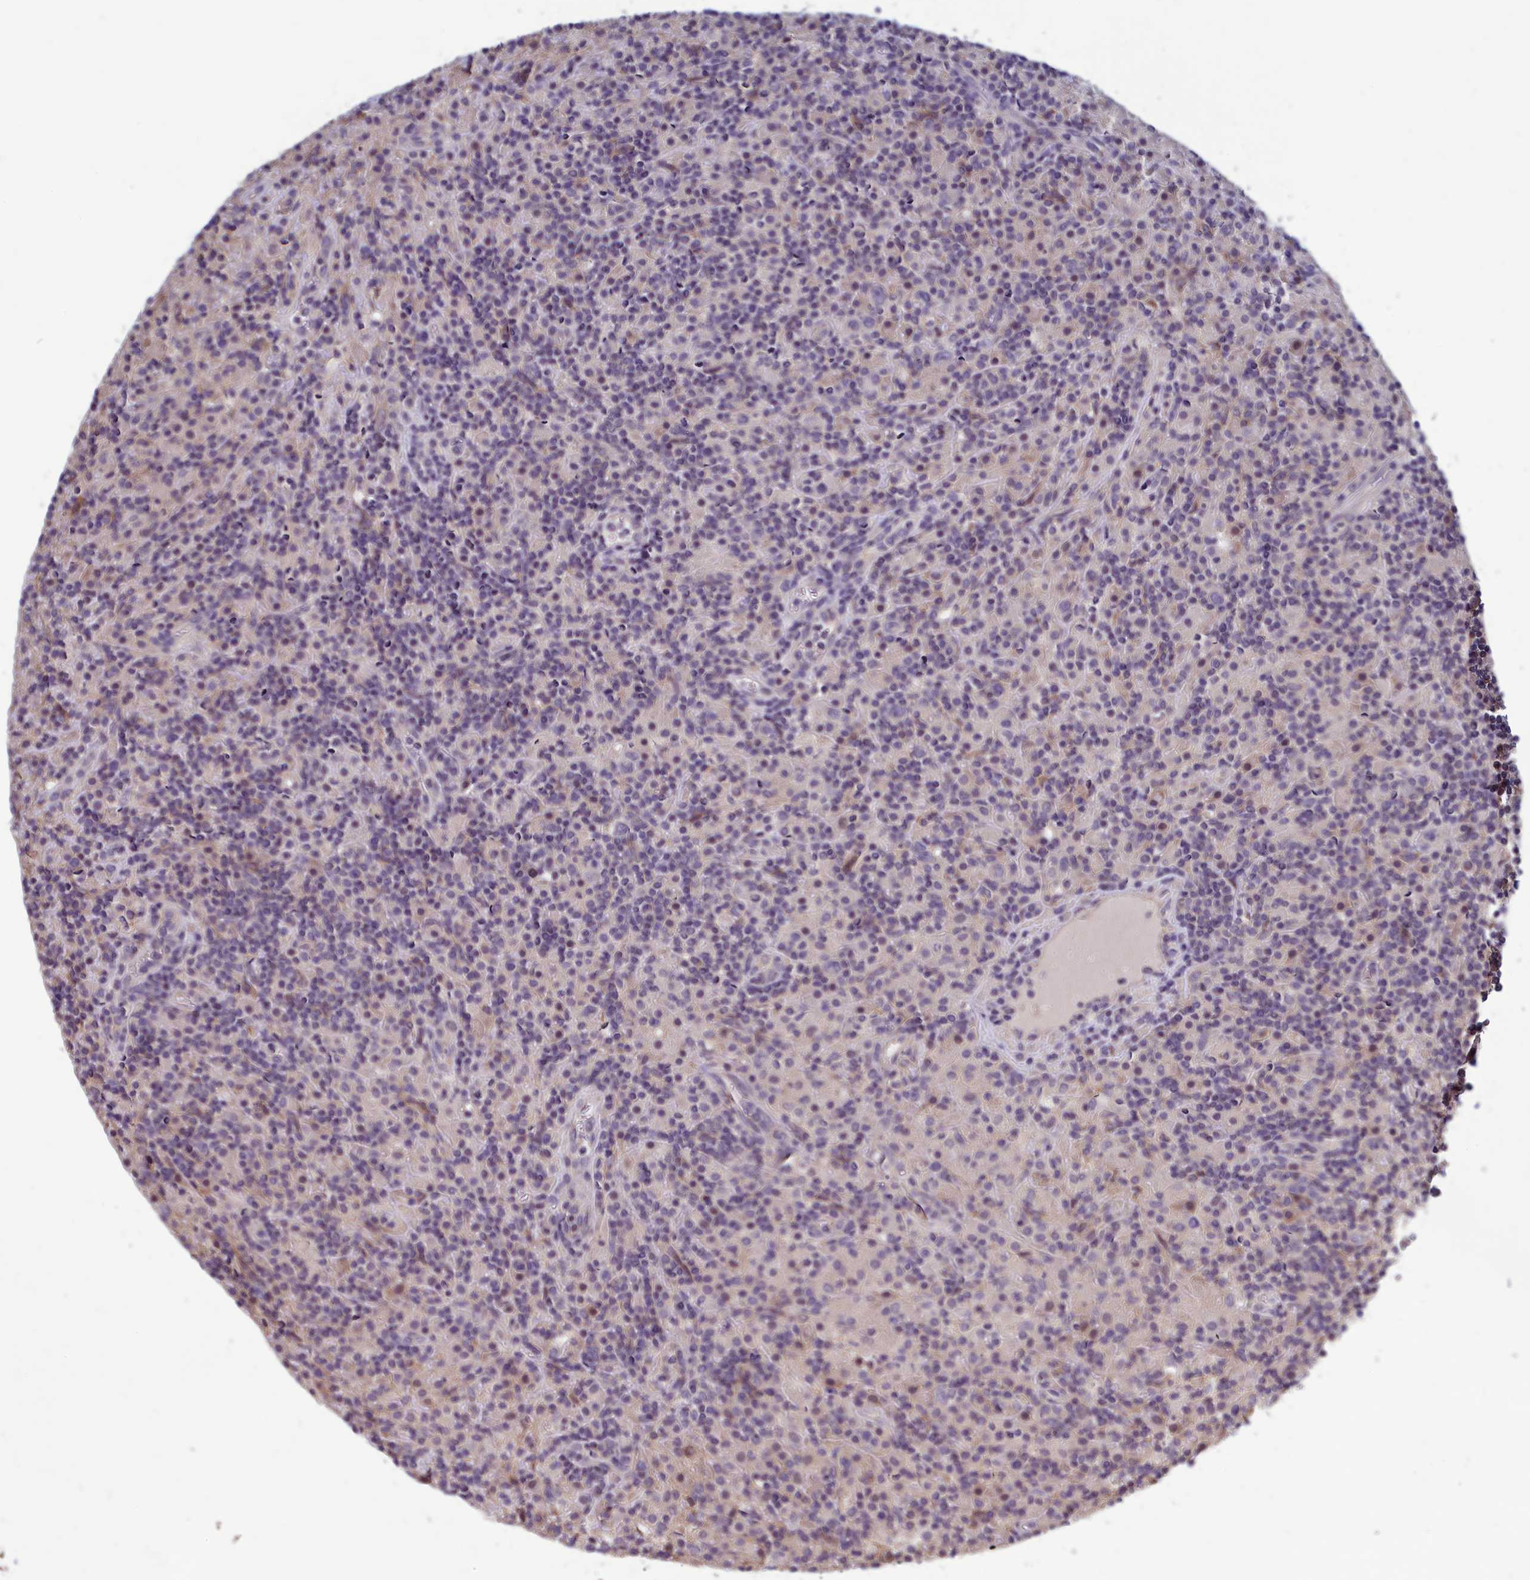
{"staining": {"intensity": "negative", "quantity": "none", "location": "none"}, "tissue": "lymphoma", "cell_type": "Tumor cells", "image_type": "cancer", "snomed": [{"axis": "morphology", "description": "Hodgkin's disease, NOS"}, {"axis": "topography", "description": "Lymph node"}], "caption": "IHC of Hodgkin's disease exhibits no positivity in tumor cells.", "gene": "HECA", "patient": {"sex": "male", "age": 70}}